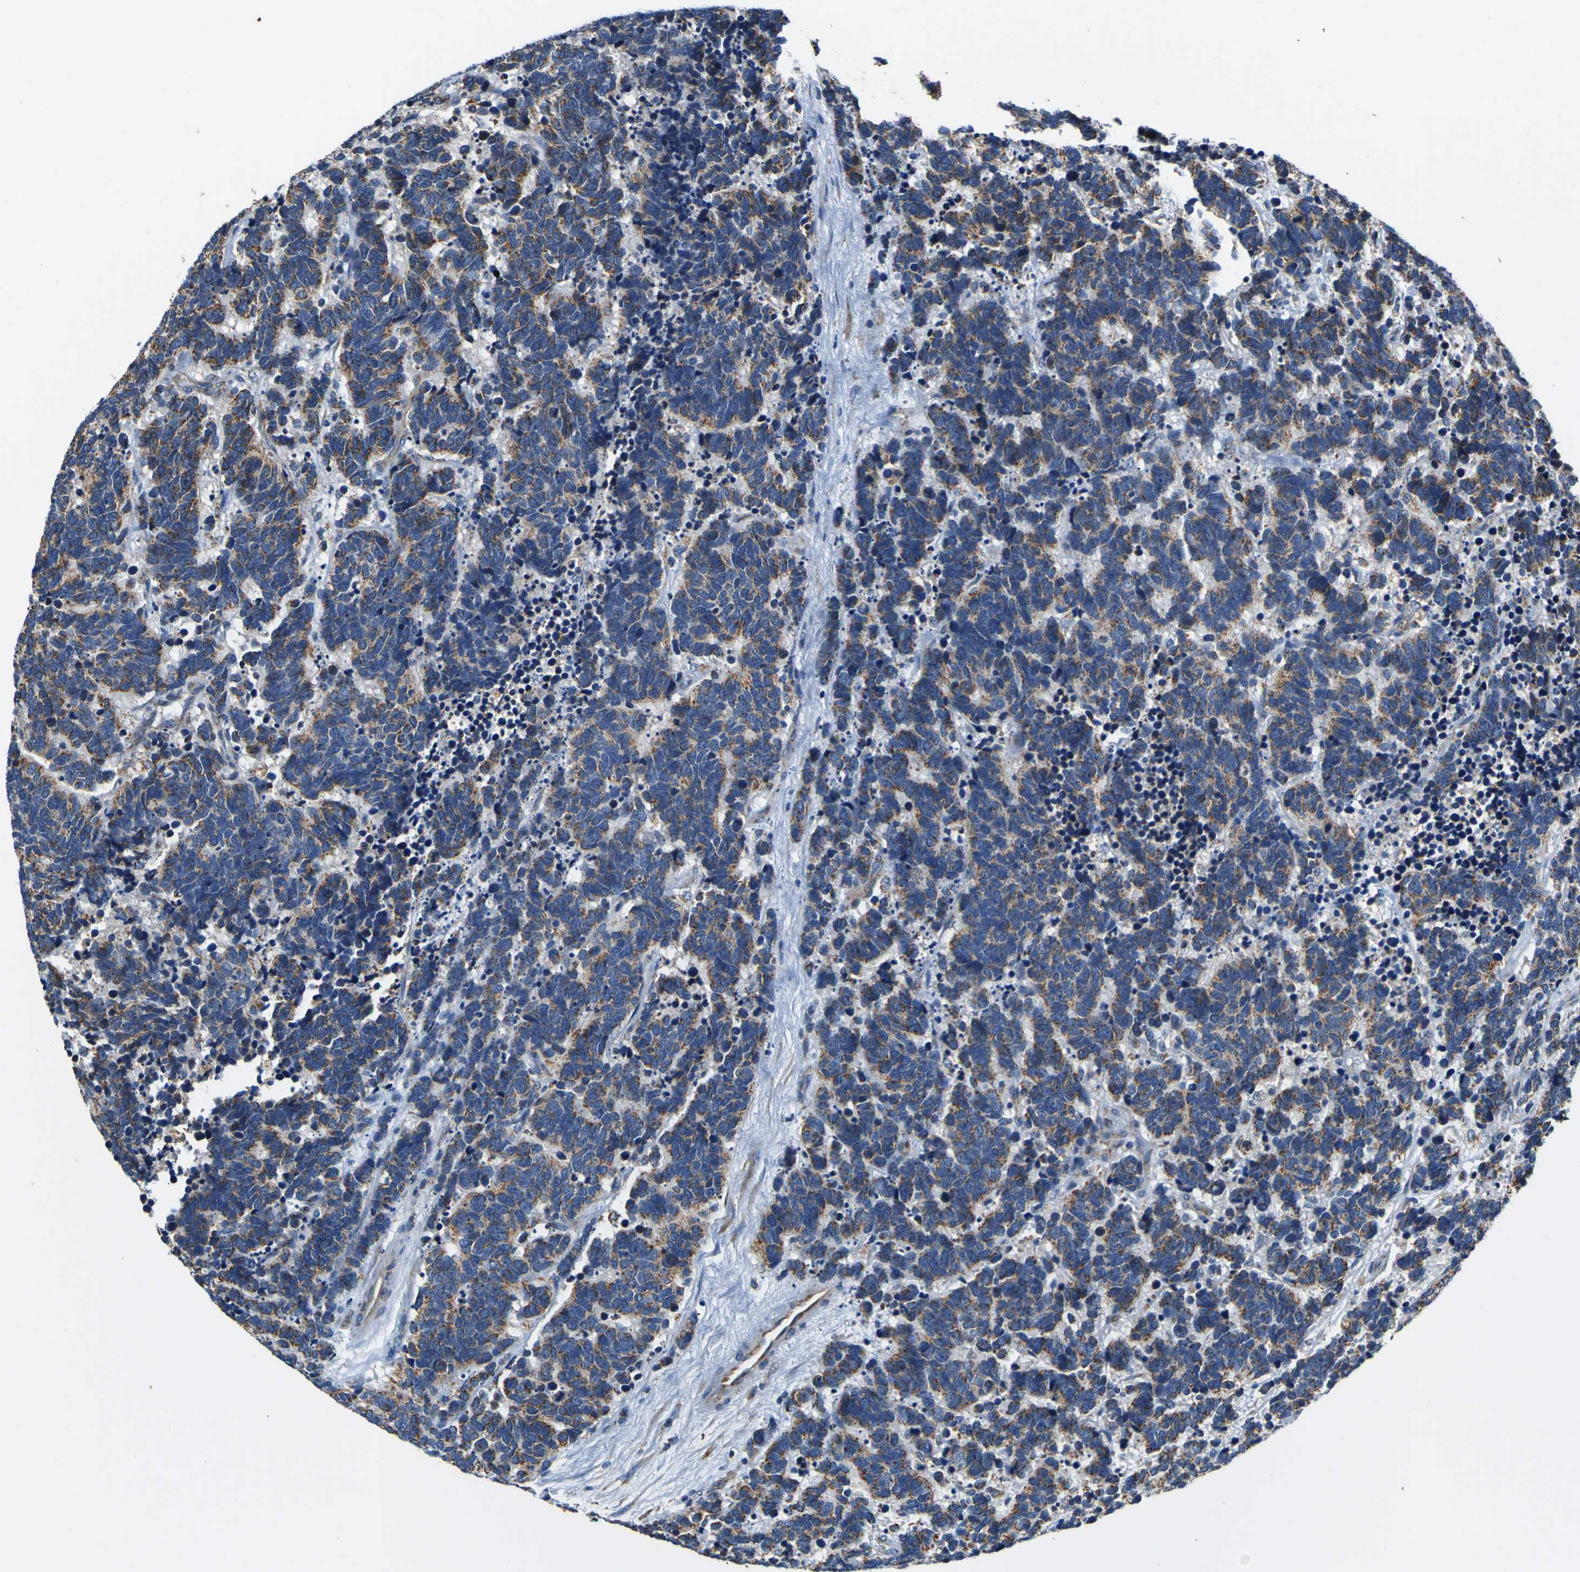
{"staining": {"intensity": "weak", "quantity": ">75%", "location": "cytoplasmic/membranous"}, "tissue": "carcinoid", "cell_type": "Tumor cells", "image_type": "cancer", "snomed": [{"axis": "morphology", "description": "Carcinoma, NOS"}, {"axis": "morphology", "description": "Carcinoid, malignant, NOS"}, {"axis": "topography", "description": "Urinary bladder"}], "caption": "Immunohistochemical staining of human carcinoid (malignant) demonstrates low levels of weak cytoplasmic/membranous staining in about >75% of tumor cells.", "gene": "LRP4", "patient": {"sex": "male", "age": 57}}